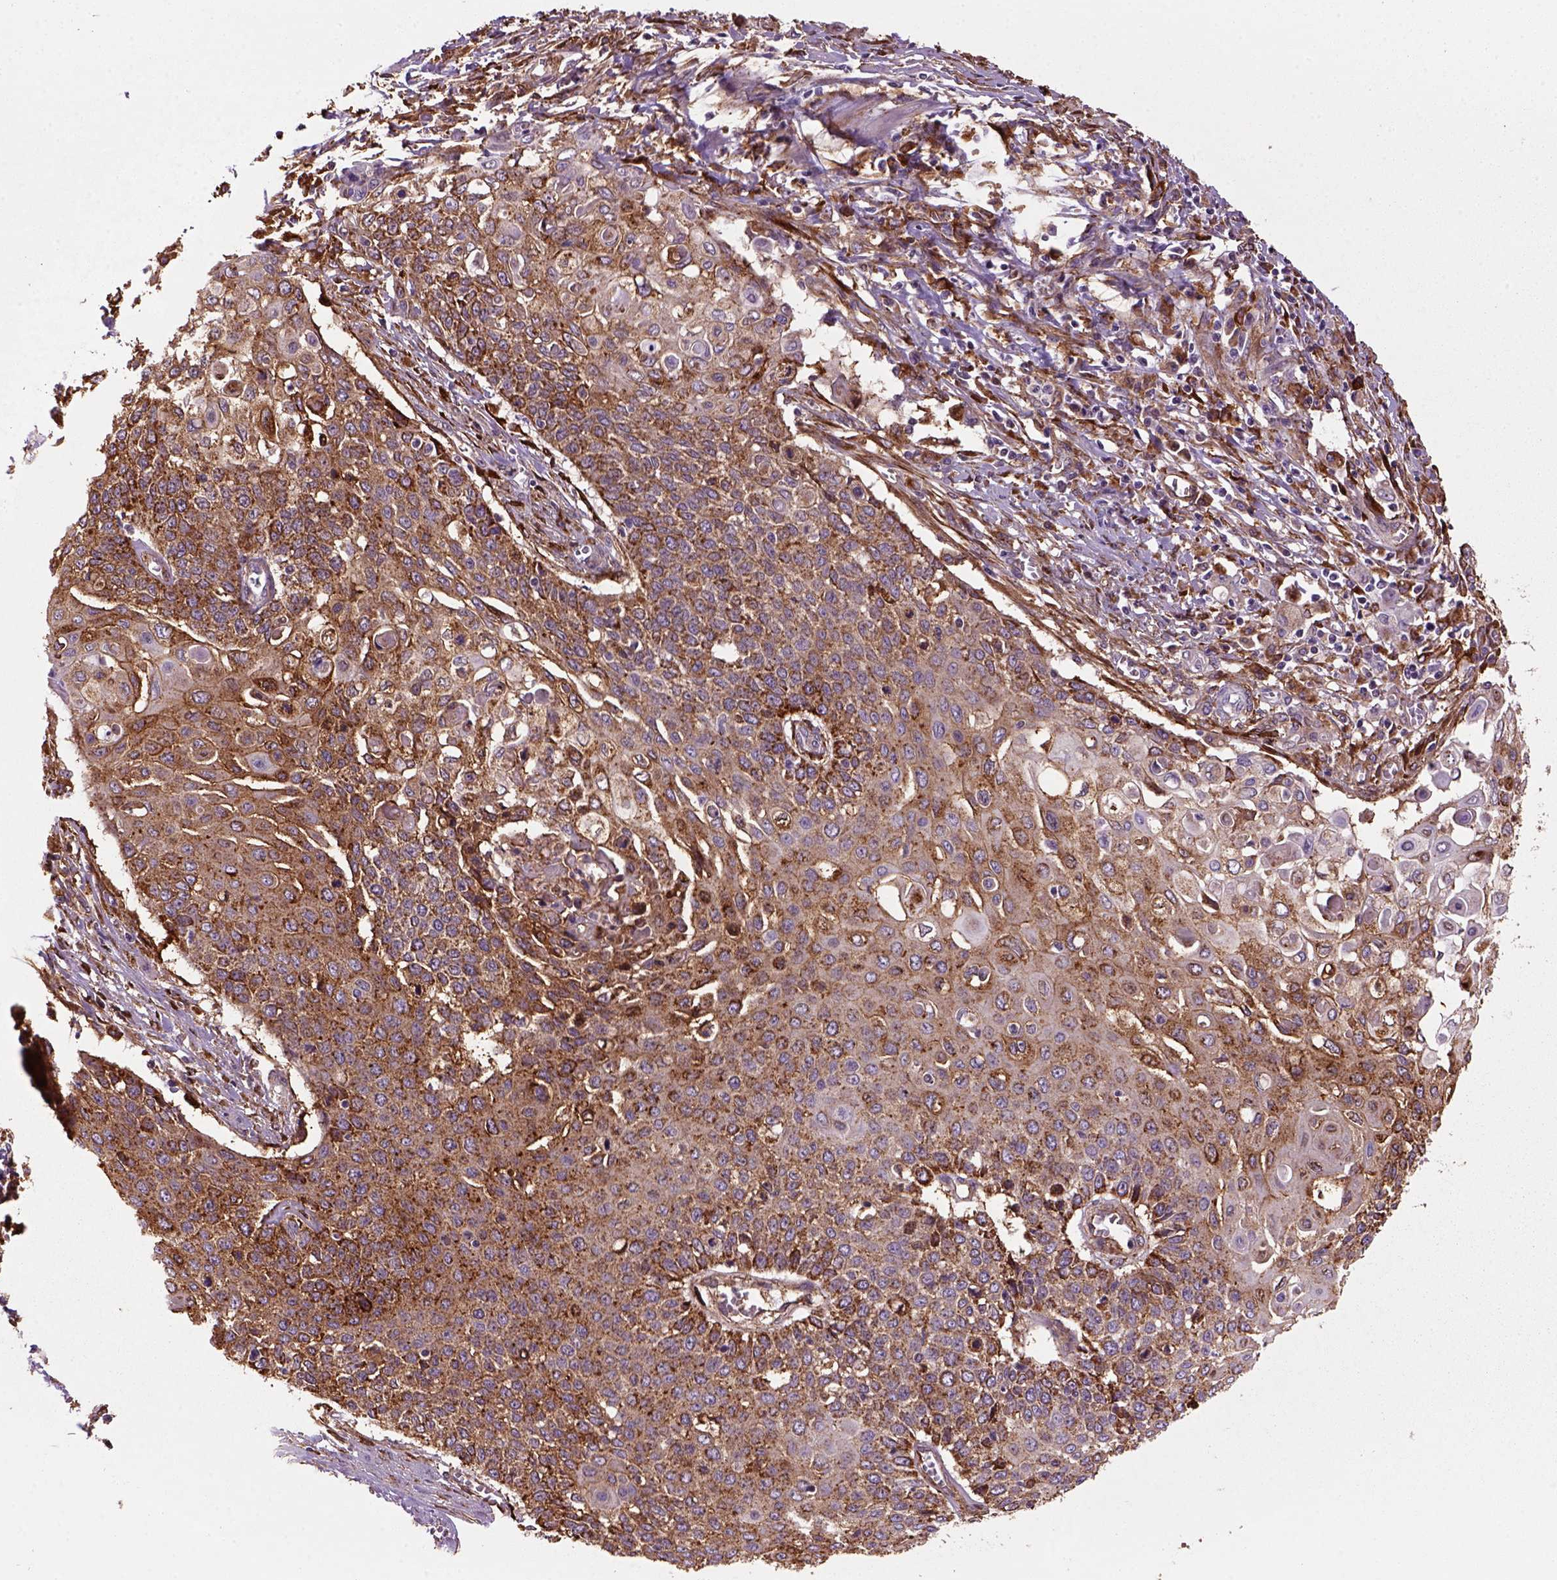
{"staining": {"intensity": "strong", "quantity": "25%-75%", "location": "cytoplasmic/membranous"}, "tissue": "cervical cancer", "cell_type": "Tumor cells", "image_type": "cancer", "snomed": [{"axis": "morphology", "description": "Squamous cell carcinoma, NOS"}, {"axis": "topography", "description": "Cervix"}], "caption": "Human cervical cancer (squamous cell carcinoma) stained with a brown dye demonstrates strong cytoplasmic/membranous positive positivity in approximately 25%-75% of tumor cells.", "gene": "MARCKS", "patient": {"sex": "female", "age": 39}}